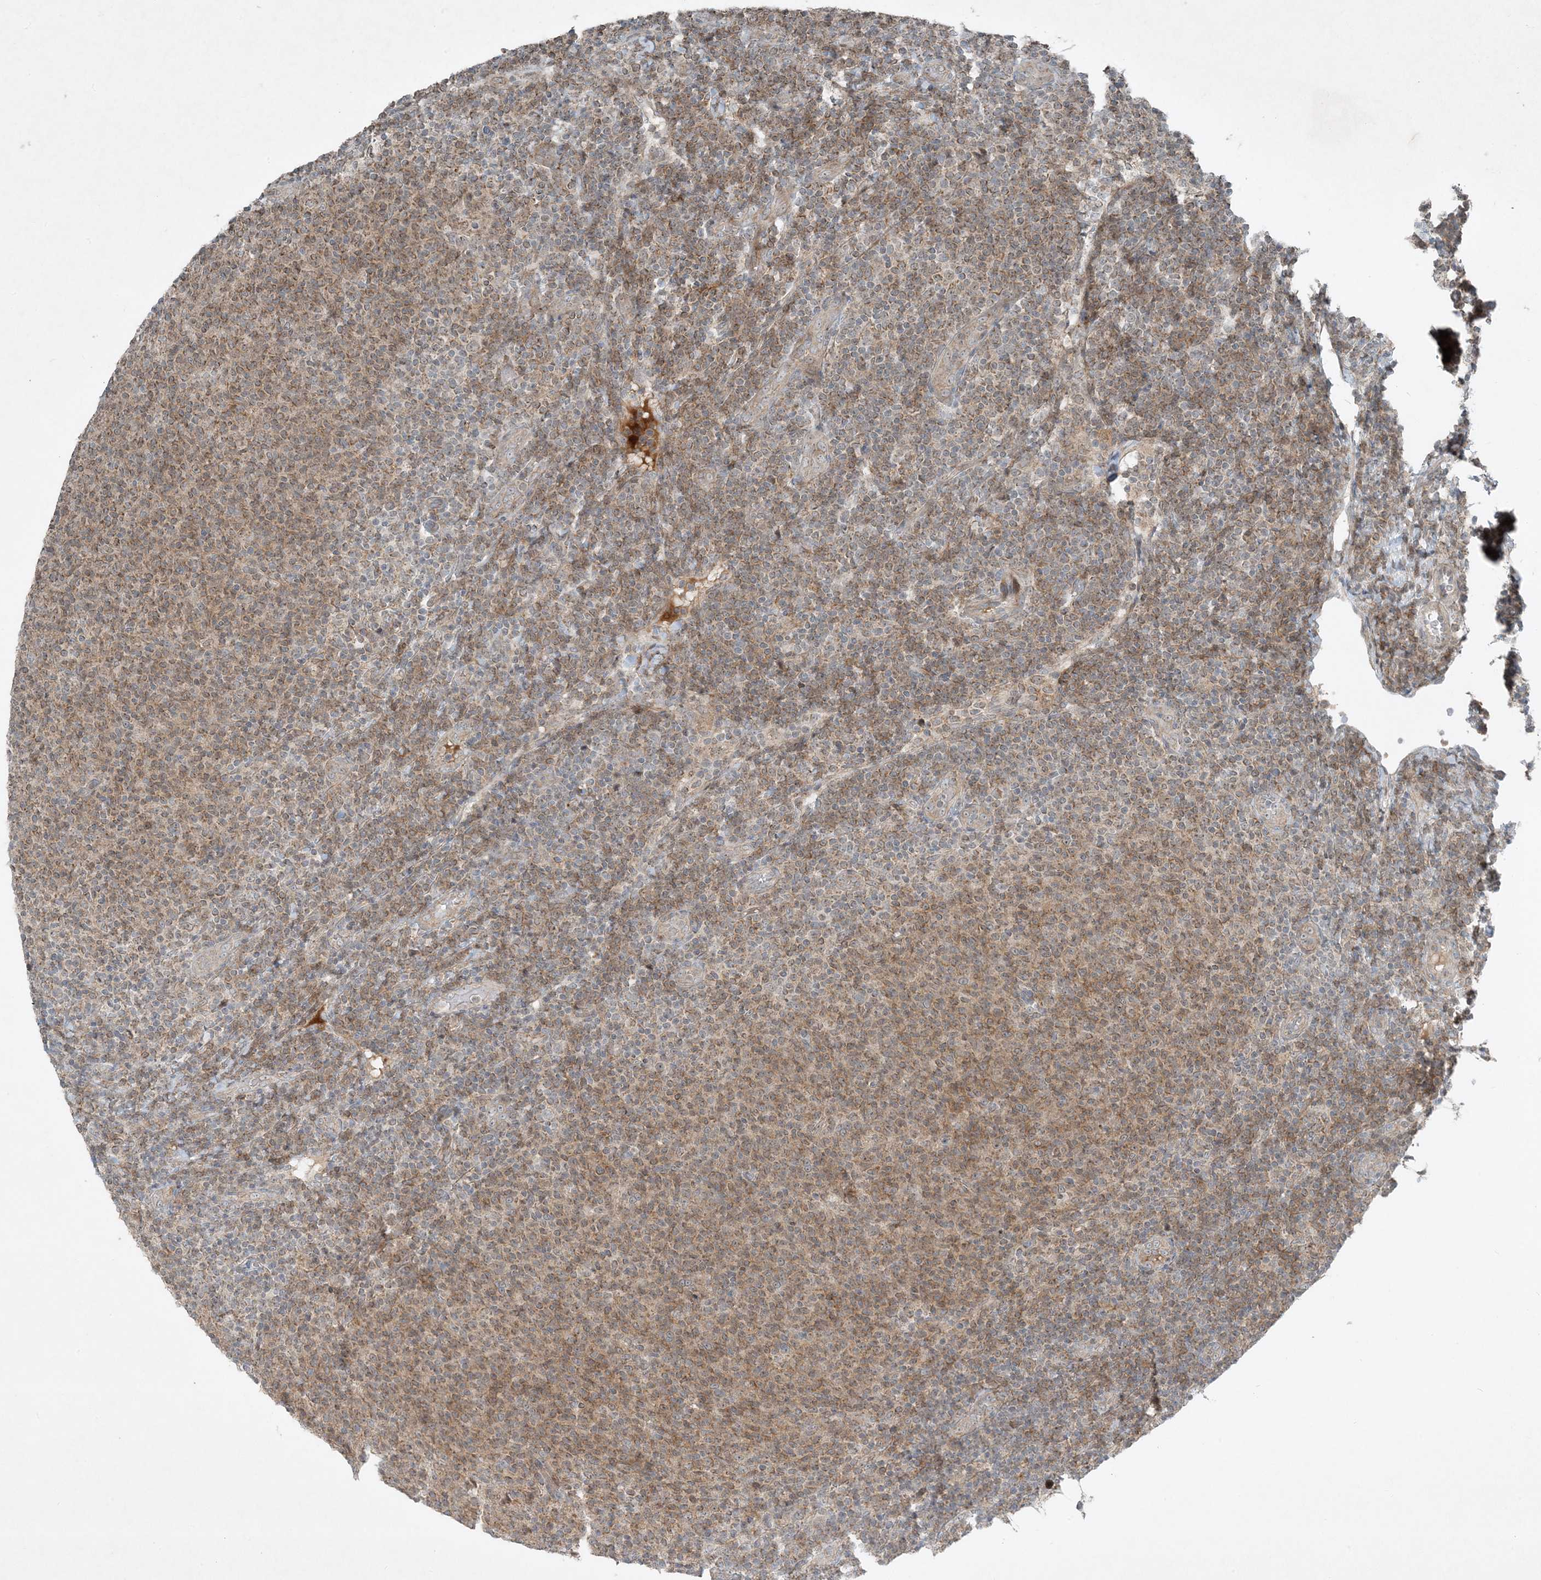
{"staining": {"intensity": "moderate", "quantity": ">75%", "location": "cytoplasmic/membranous"}, "tissue": "lymphoma", "cell_type": "Tumor cells", "image_type": "cancer", "snomed": [{"axis": "morphology", "description": "Malignant lymphoma, non-Hodgkin's type, Low grade"}, {"axis": "topography", "description": "Lymph node"}], "caption": "Immunohistochemistry photomicrograph of neoplastic tissue: lymphoma stained using IHC reveals medium levels of moderate protein expression localized specifically in the cytoplasmic/membranous of tumor cells, appearing as a cytoplasmic/membranous brown color.", "gene": "MITD1", "patient": {"sex": "male", "age": 66}}